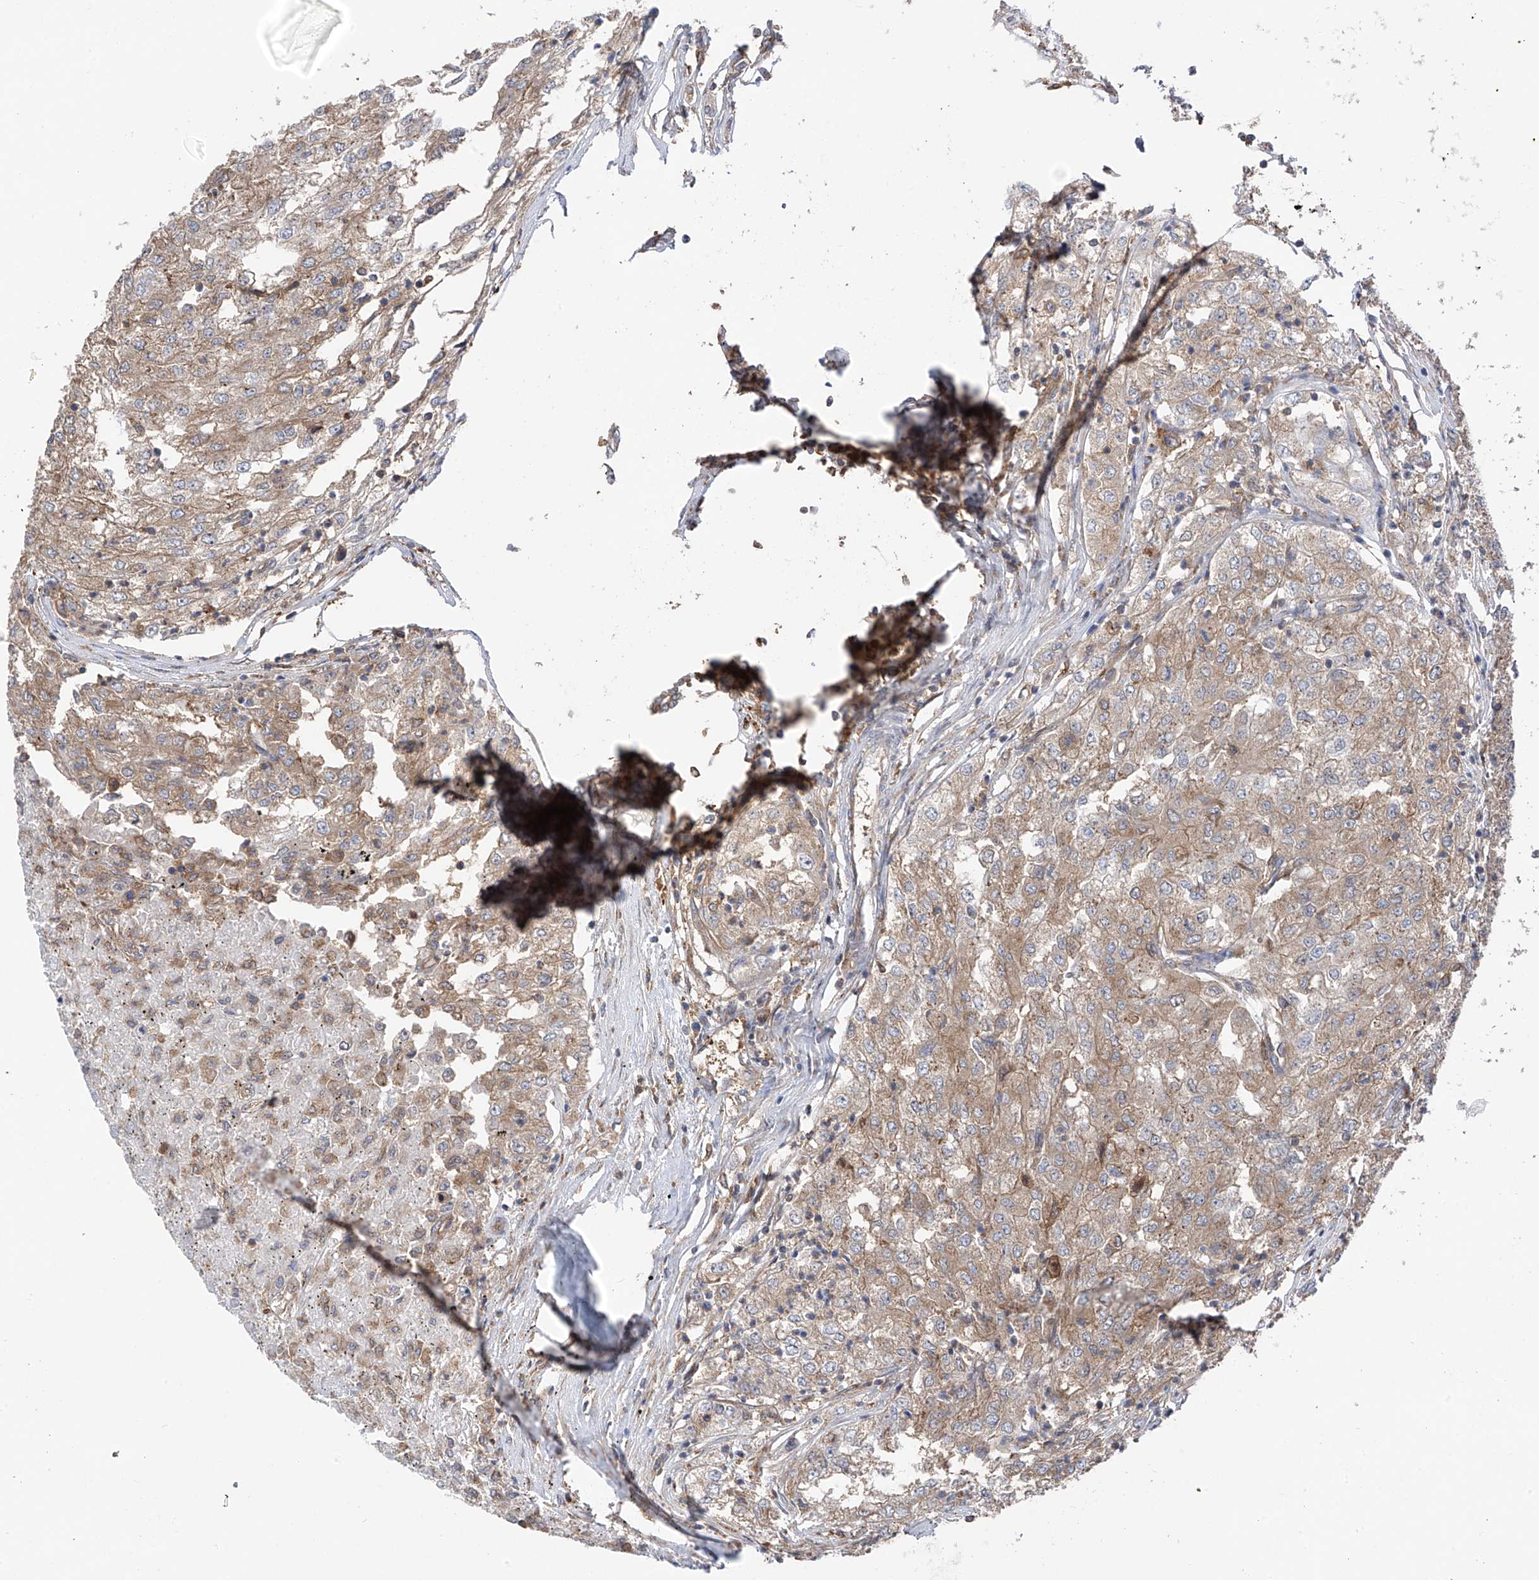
{"staining": {"intensity": "weak", "quantity": ">75%", "location": "cytoplasmic/membranous"}, "tissue": "renal cancer", "cell_type": "Tumor cells", "image_type": "cancer", "snomed": [{"axis": "morphology", "description": "Adenocarcinoma, NOS"}, {"axis": "topography", "description": "Kidney"}], "caption": "This histopathology image demonstrates IHC staining of renal cancer, with low weak cytoplasmic/membranous staining in about >75% of tumor cells.", "gene": "CHPF", "patient": {"sex": "female", "age": 54}}